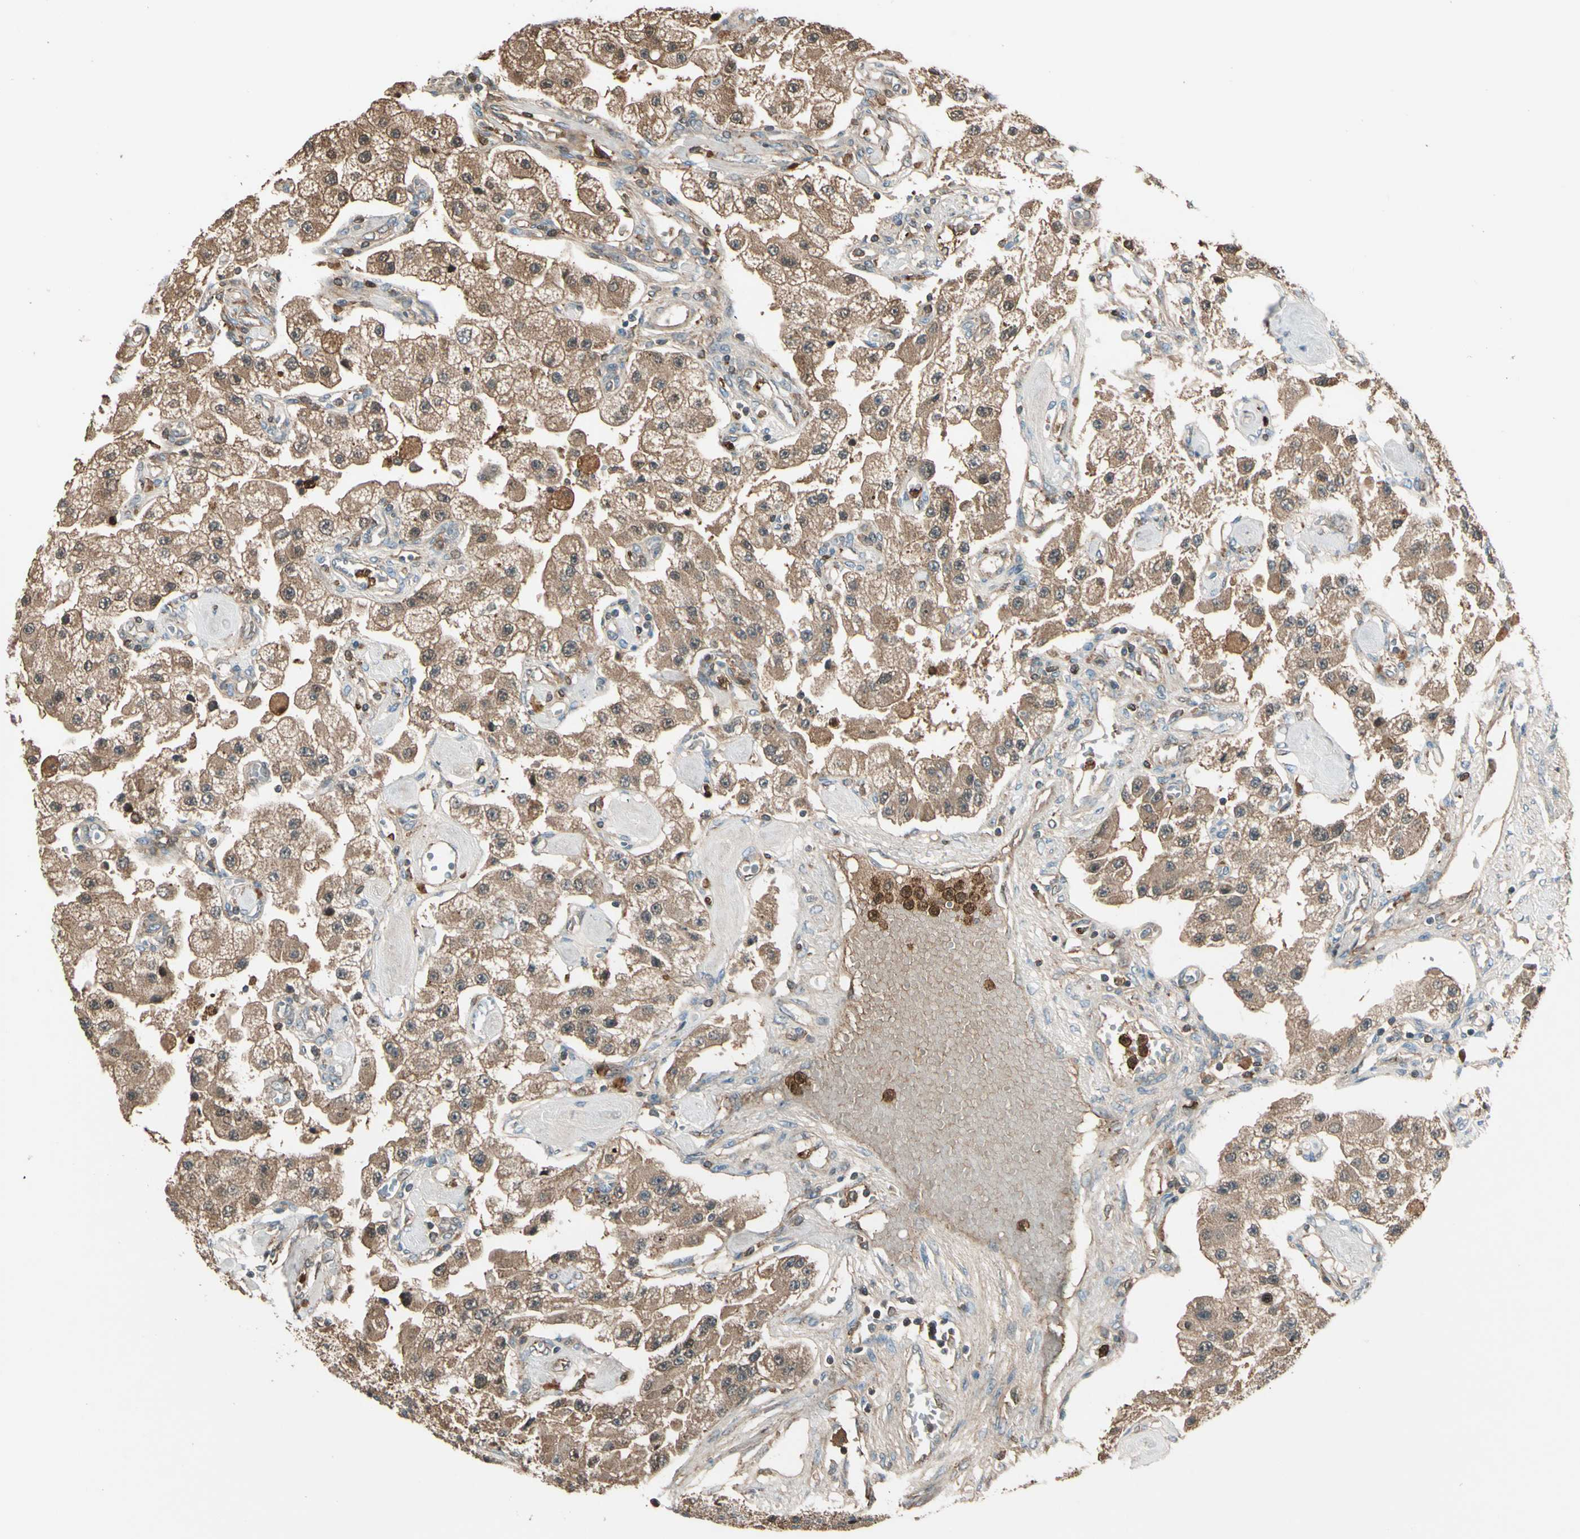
{"staining": {"intensity": "weak", "quantity": ">75%", "location": "cytoplasmic/membranous"}, "tissue": "carcinoid", "cell_type": "Tumor cells", "image_type": "cancer", "snomed": [{"axis": "morphology", "description": "Carcinoid, malignant, NOS"}, {"axis": "topography", "description": "Pancreas"}], "caption": "Tumor cells display low levels of weak cytoplasmic/membranous positivity in approximately >75% of cells in carcinoid.", "gene": "STX11", "patient": {"sex": "male", "age": 41}}